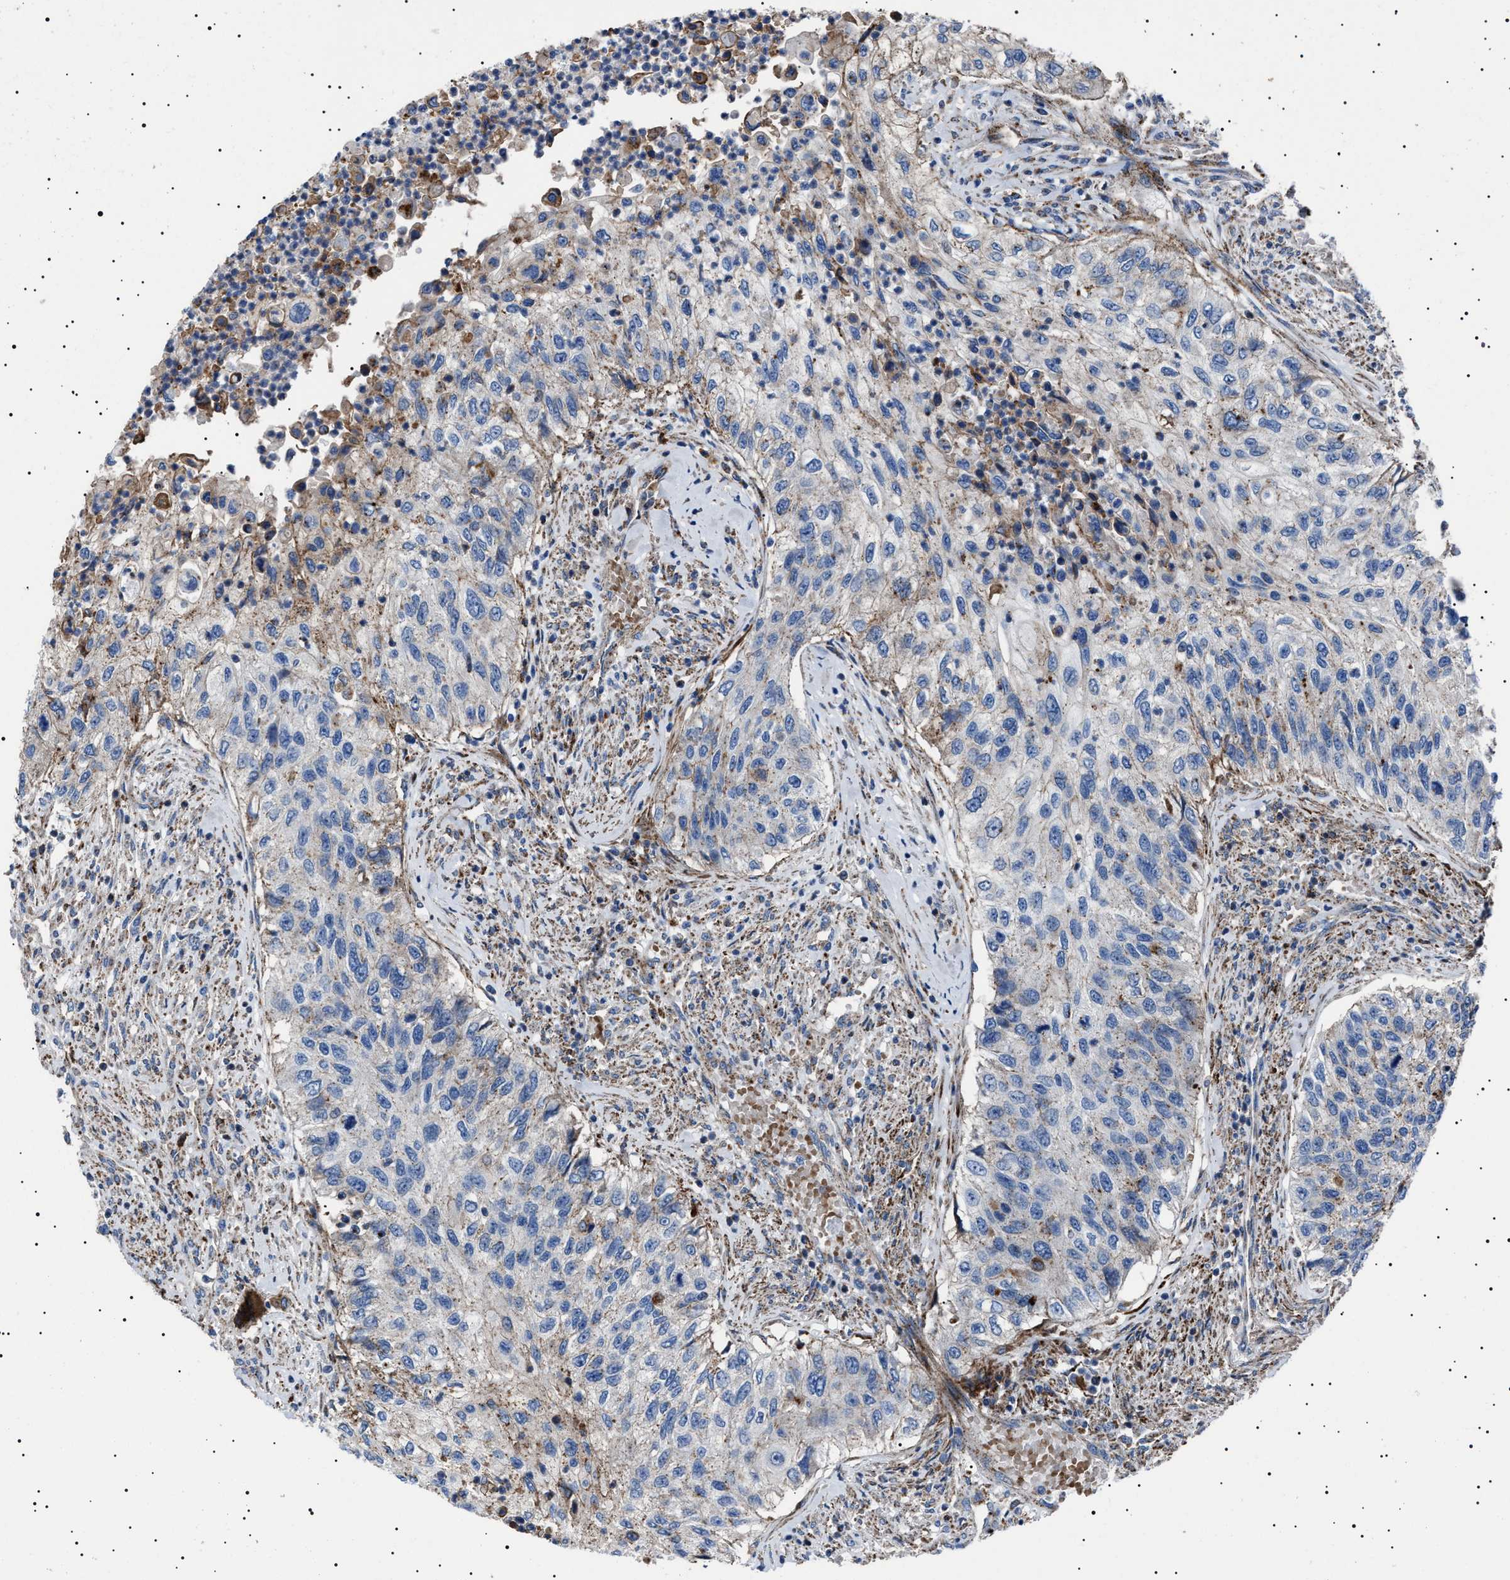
{"staining": {"intensity": "negative", "quantity": "none", "location": "none"}, "tissue": "urothelial cancer", "cell_type": "Tumor cells", "image_type": "cancer", "snomed": [{"axis": "morphology", "description": "Urothelial carcinoma, High grade"}, {"axis": "topography", "description": "Urinary bladder"}], "caption": "Urothelial cancer stained for a protein using immunohistochemistry (IHC) displays no positivity tumor cells.", "gene": "NEU1", "patient": {"sex": "female", "age": 60}}